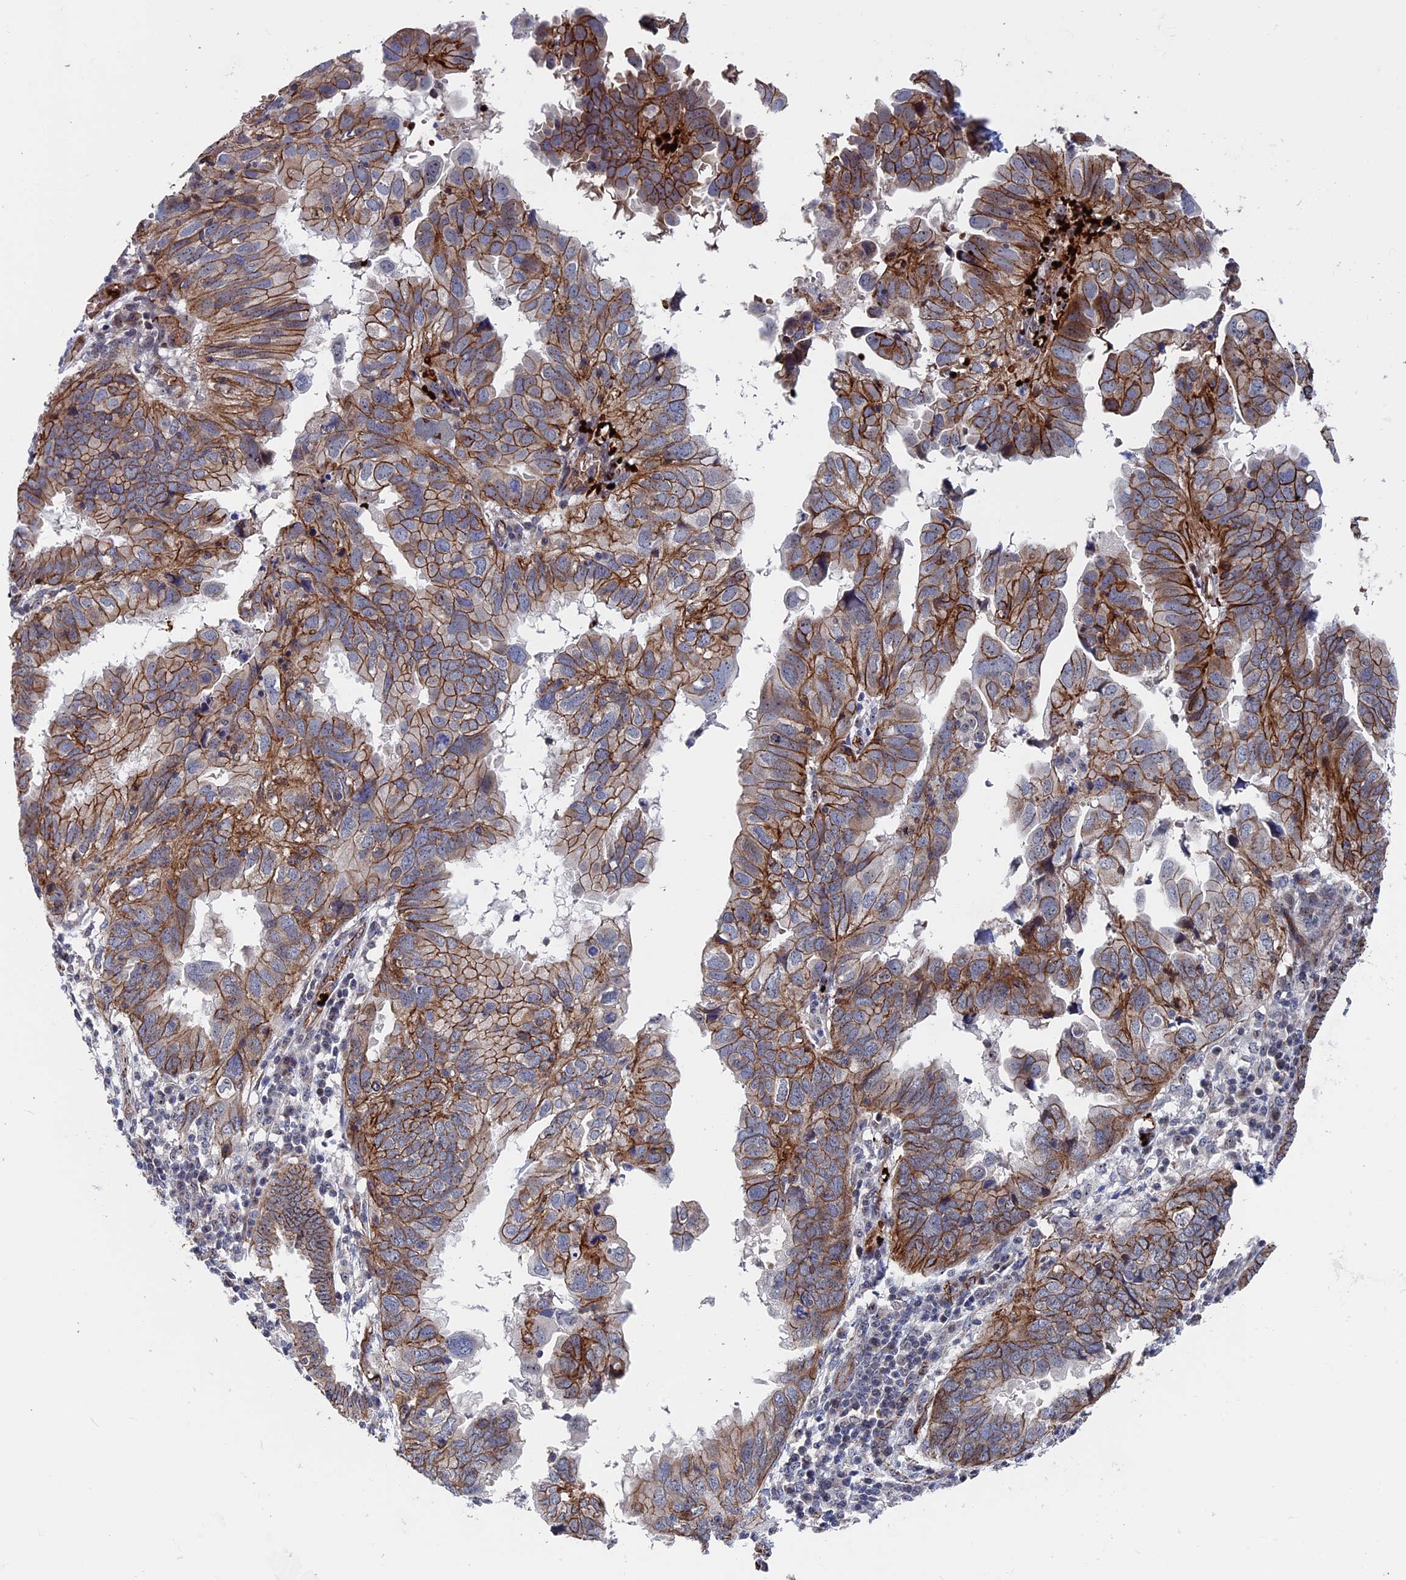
{"staining": {"intensity": "moderate", "quantity": ">75%", "location": "cytoplasmic/membranous"}, "tissue": "endometrial cancer", "cell_type": "Tumor cells", "image_type": "cancer", "snomed": [{"axis": "morphology", "description": "Adenocarcinoma, NOS"}, {"axis": "topography", "description": "Uterus"}], "caption": "Protein positivity by immunohistochemistry shows moderate cytoplasmic/membranous expression in approximately >75% of tumor cells in endometrial adenocarcinoma. (Stains: DAB in brown, nuclei in blue, Microscopy: brightfield microscopy at high magnification).", "gene": "EXOSC9", "patient": {"sex": "female", "age": 77}}